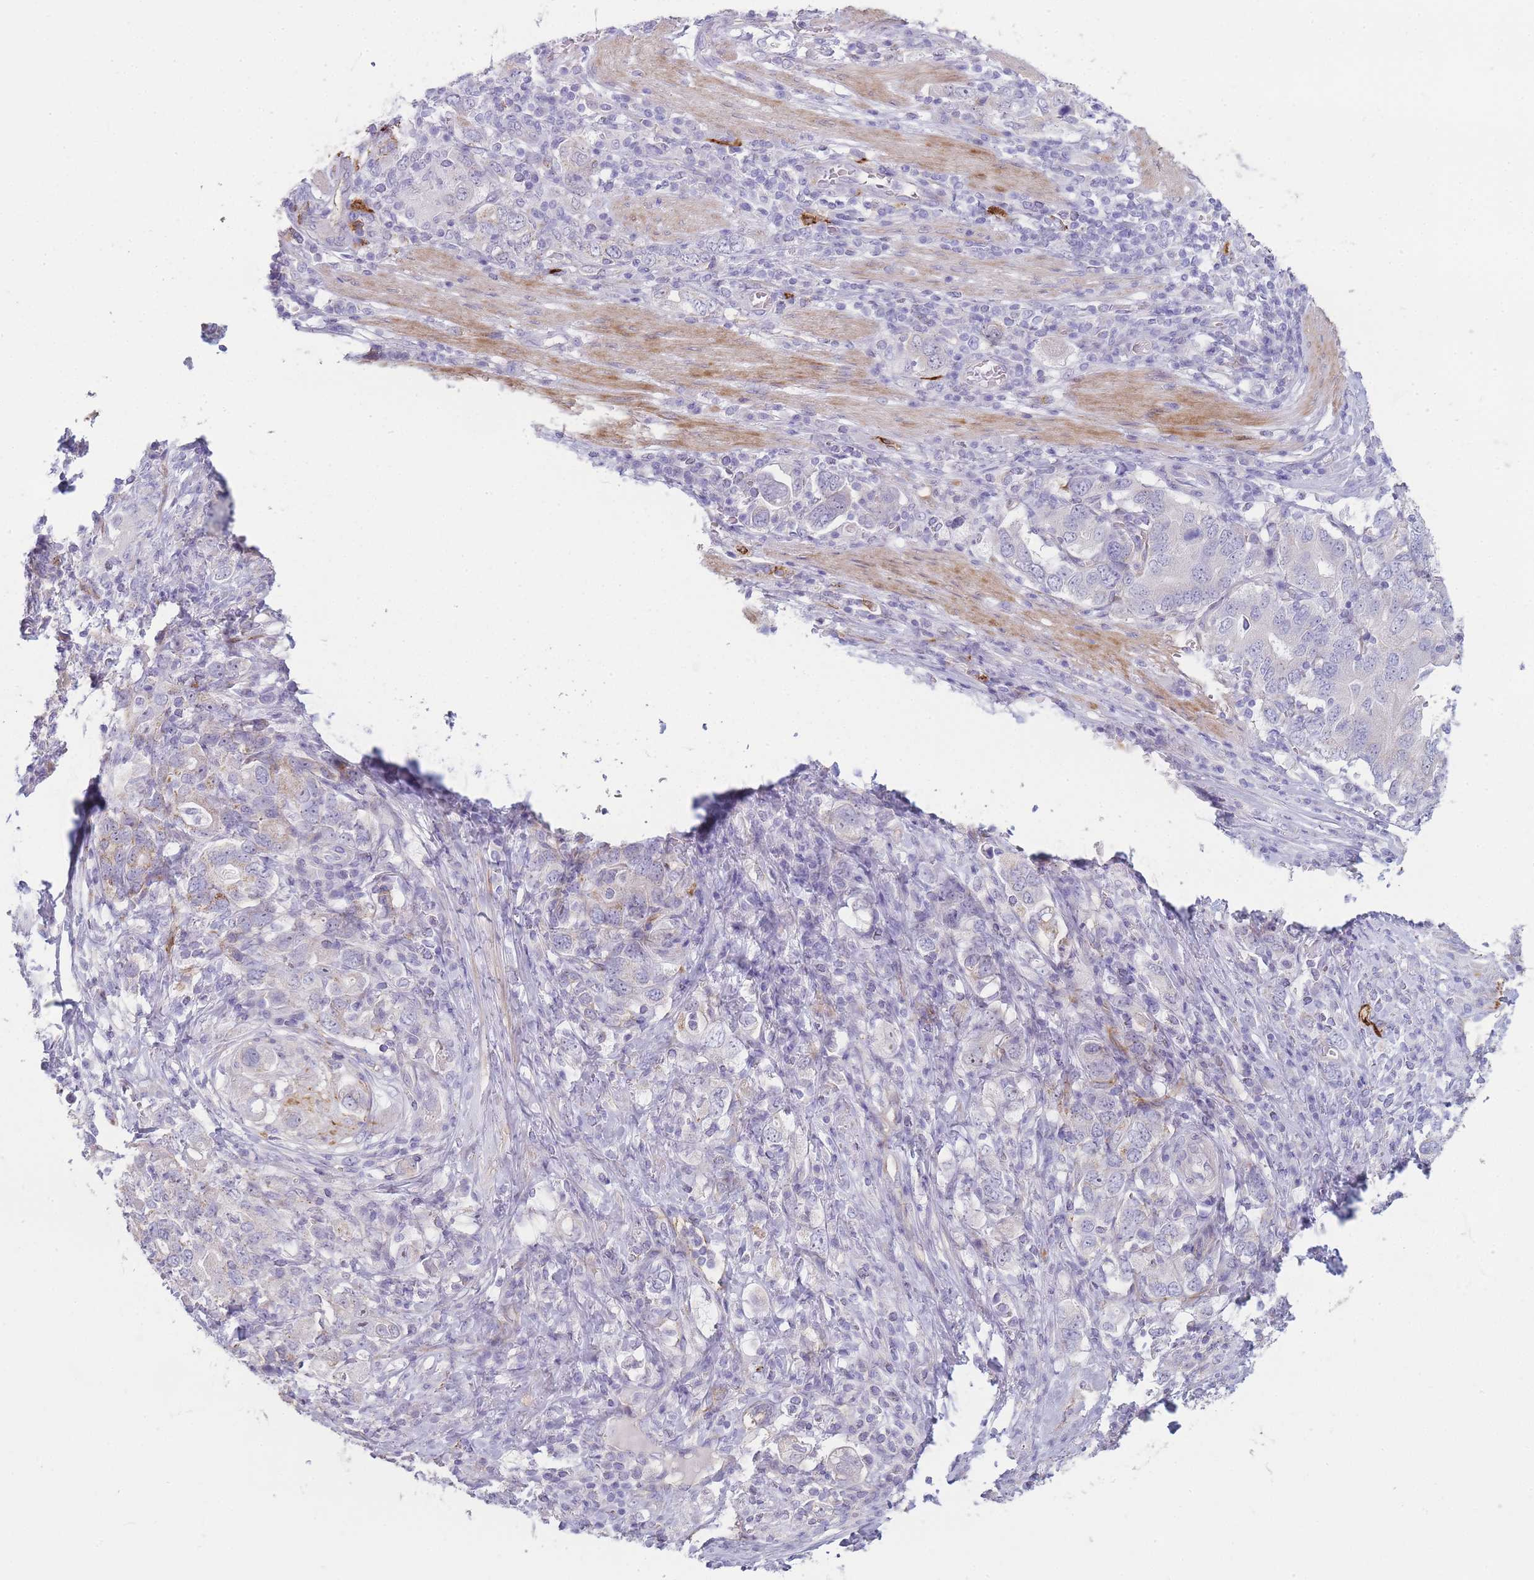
{"staining": {"intensity": "weak", "quantity": "<25%", "location": "cytoplasmic/membranous"}, "tissue": "stomach cancer", "cell_type": "Tumor cells", "image_type": "cancer", "snomed": [{"axis": "morphology", "description": "Adenocarcinoma, NOS"}, {"axis": "topography", "description": "Stomach, upper"}, {"axis": "topography", "description": "Stomach"}], "caption": "The IHC photomicrograph has no significant expression in tumor cells of stomach cancer tissue. Nuclei are stained in blue.", "gene": "UTP14A", "patient": {"sex": "male", "age": 62}}